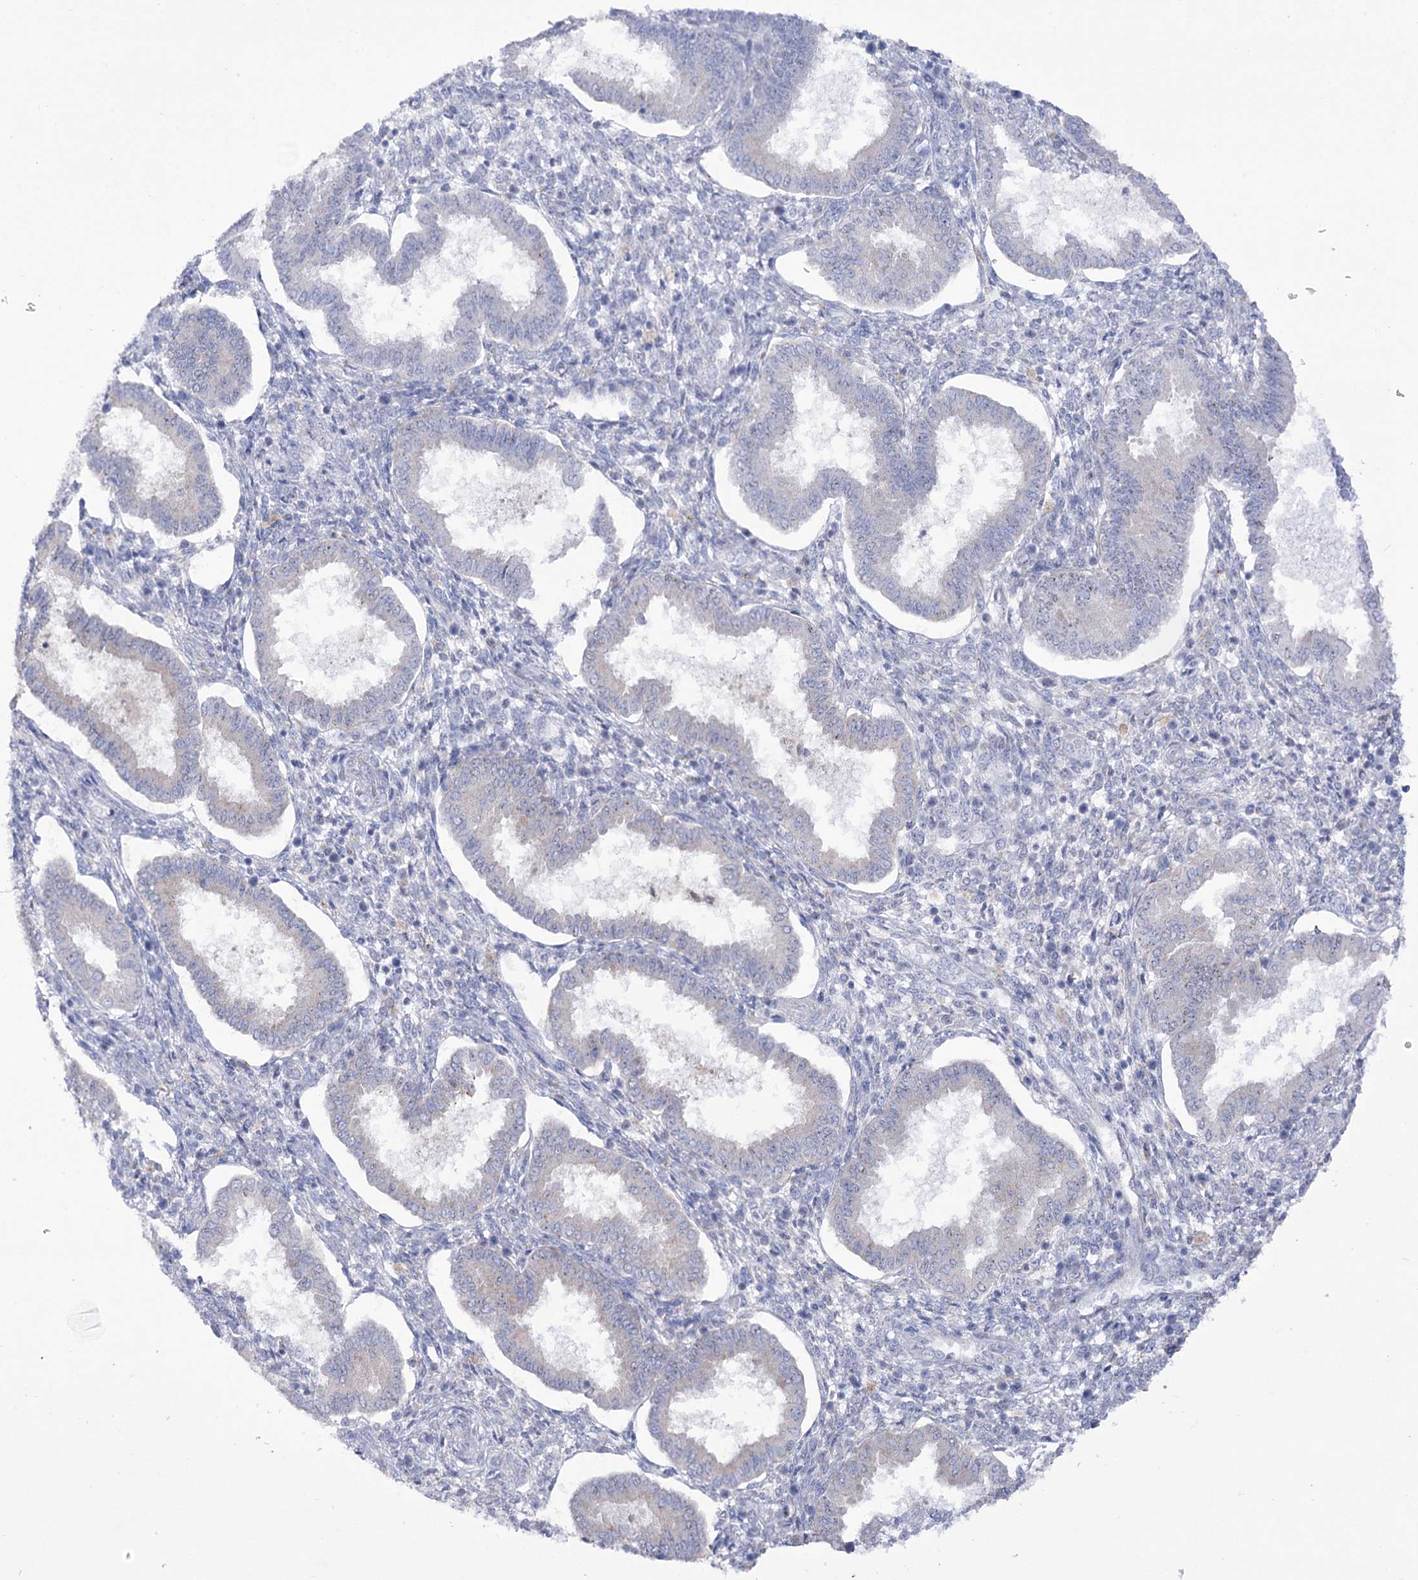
{"staining": {"intensity": "negative", "quantity": "none", "location": "none"}, "tissue": "endometrium", "cell_type": "Cells in endometrial stroma", "image_type": "normal", "snomed": [{"axis": "morphology", "description": "Normal tissue, NOS"}, {"axis": "topography", "description": "Endometrium"}], "caption": "DAB immunohistochemical staining of benign endometrium demonstrates no significant positivity in cells in endometrial stroma.", "gene": "NAGLU", "patient": {"sex": "female", "age": 24}}